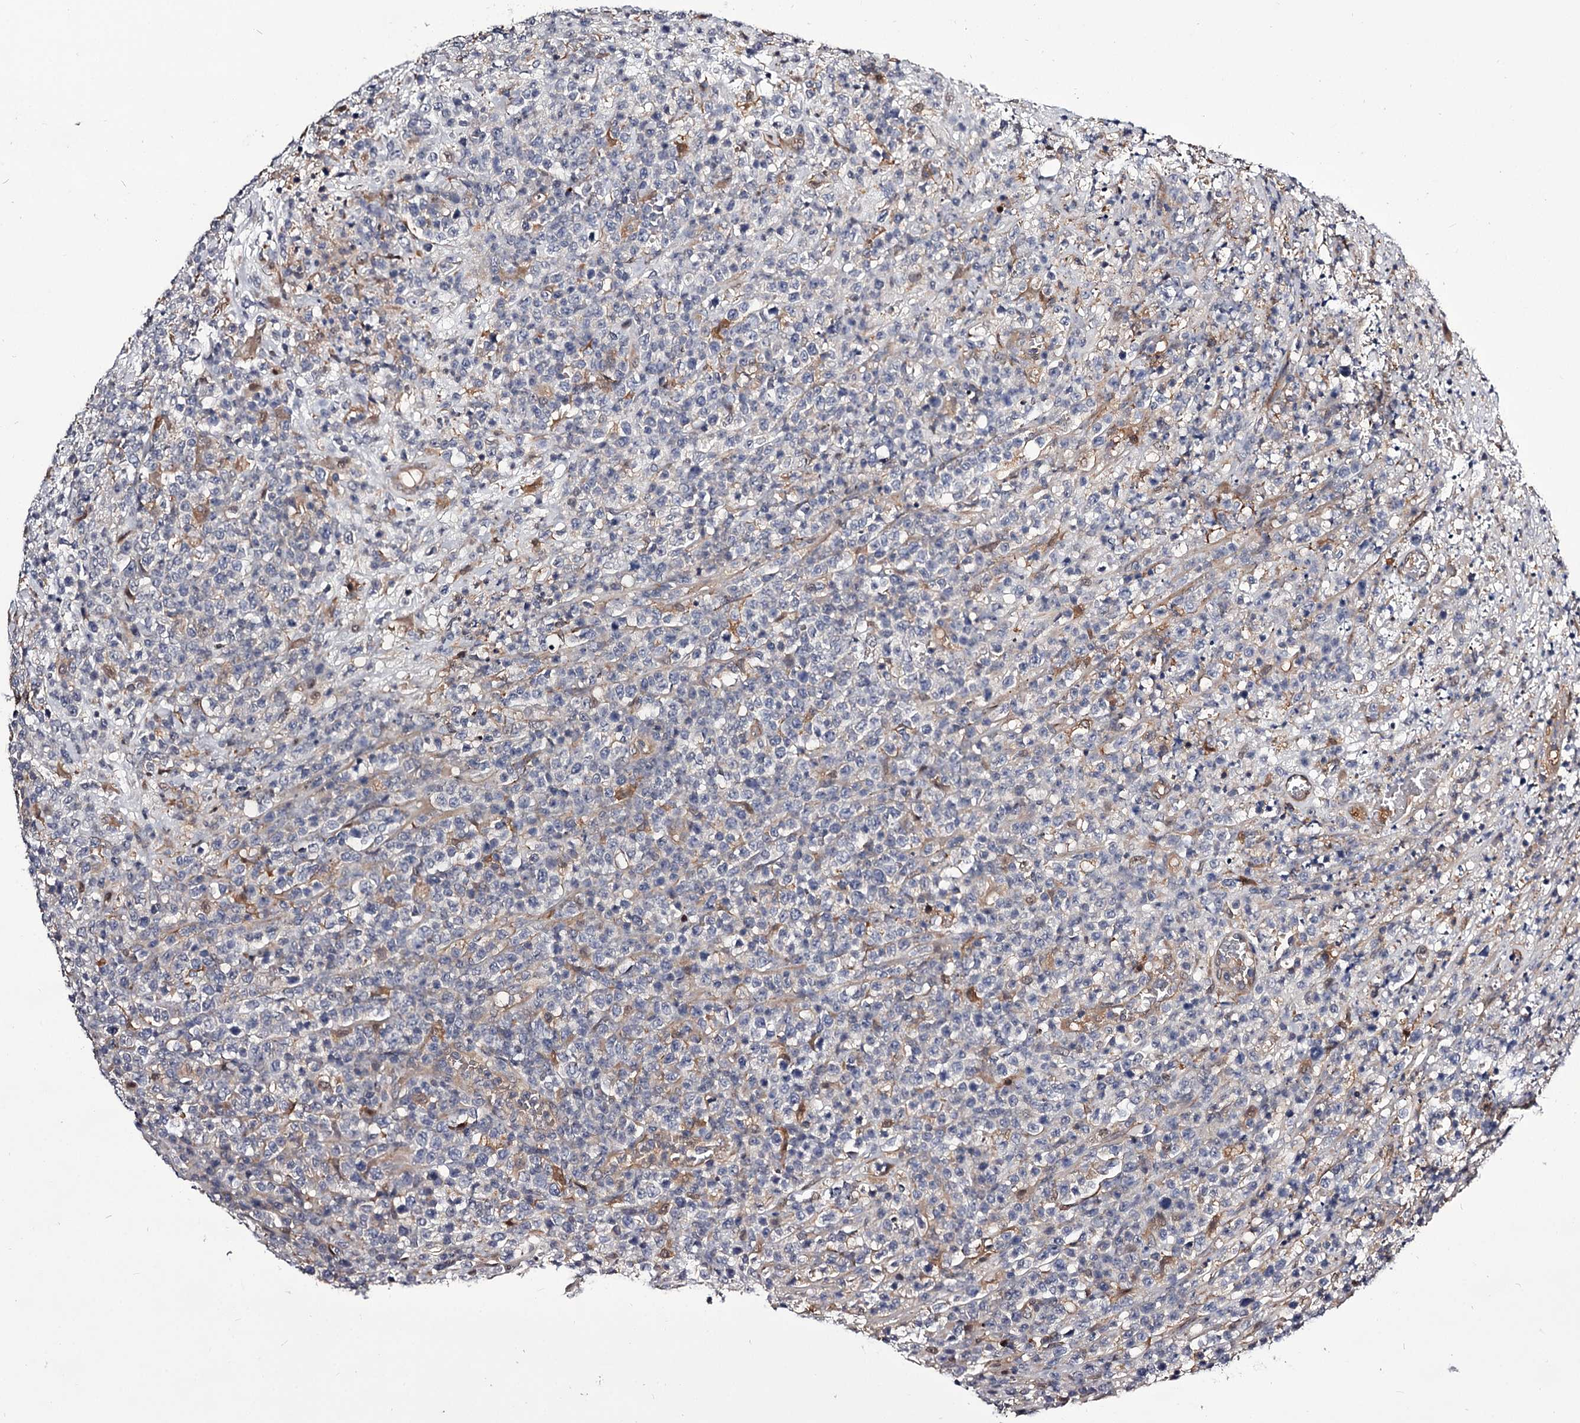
{"staining": {"intensity": "negative", "quantity": "none", "location": "none"}, "tissue": "lymphoma", "cell_type": "Tumor cells", "image_type": "cancer", "snomed": [{"axis": "morphology", "description": "Malignant lymphoma, non-Hodgkin's type, High grade"}, {"axis": "topography", "description": "Colon"}], "caption": "High magnification brightfield microscopy of high-grade malignant lymphoma, non-Hodgkin's type stained with DAB (3,3'-diaminobenzidine) (brown) and counterstained with hematoxylin (blue): tumor cells show no significant staining.", "gene": "GSTO1", "patient": {"sex": "female", "age": 53}}